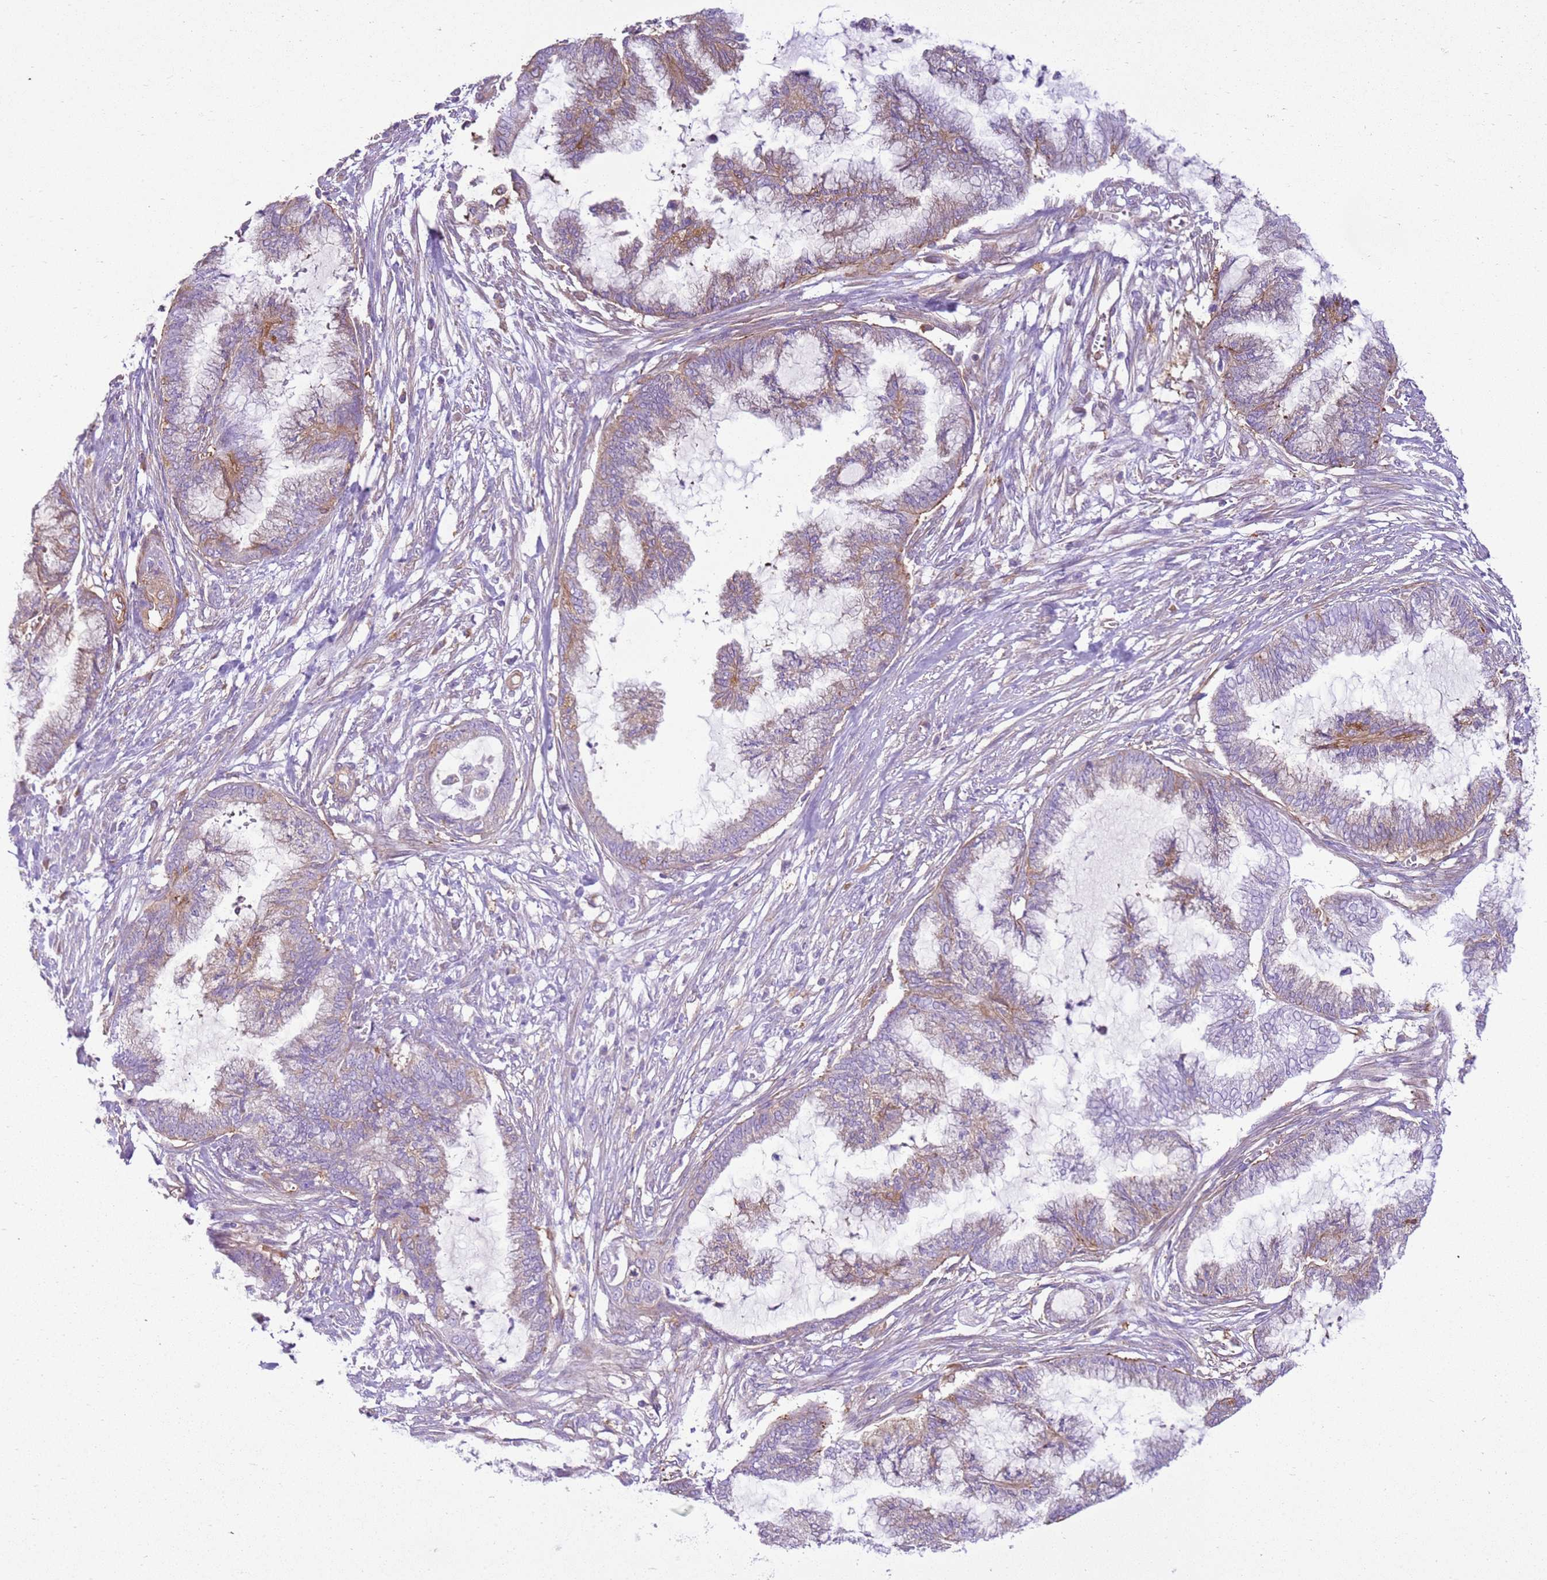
{"staining": {"intensity": "weak", "quantity": "25%-75%", "location": "cytoplasmic/membranous"}, "tissue": "endometrial cancer", "cell_type": "Tumor cells", "image_type": "cancer", "snomed": [{"axis": "morphology", "description": "Adenocarcinoma, NOS"}, {"axis": "topography", "description": "Endometrium"}], "caption": "High-power microscopy captured an immunohistochemistry photomicrograph of endometrial adenocarcinoma, revealing weak cytoplasmic/membranous positivity in about 25%-75% of tumor cells.", "gene": "SNX21", "patient": {"sex": "female", "age": 86}}